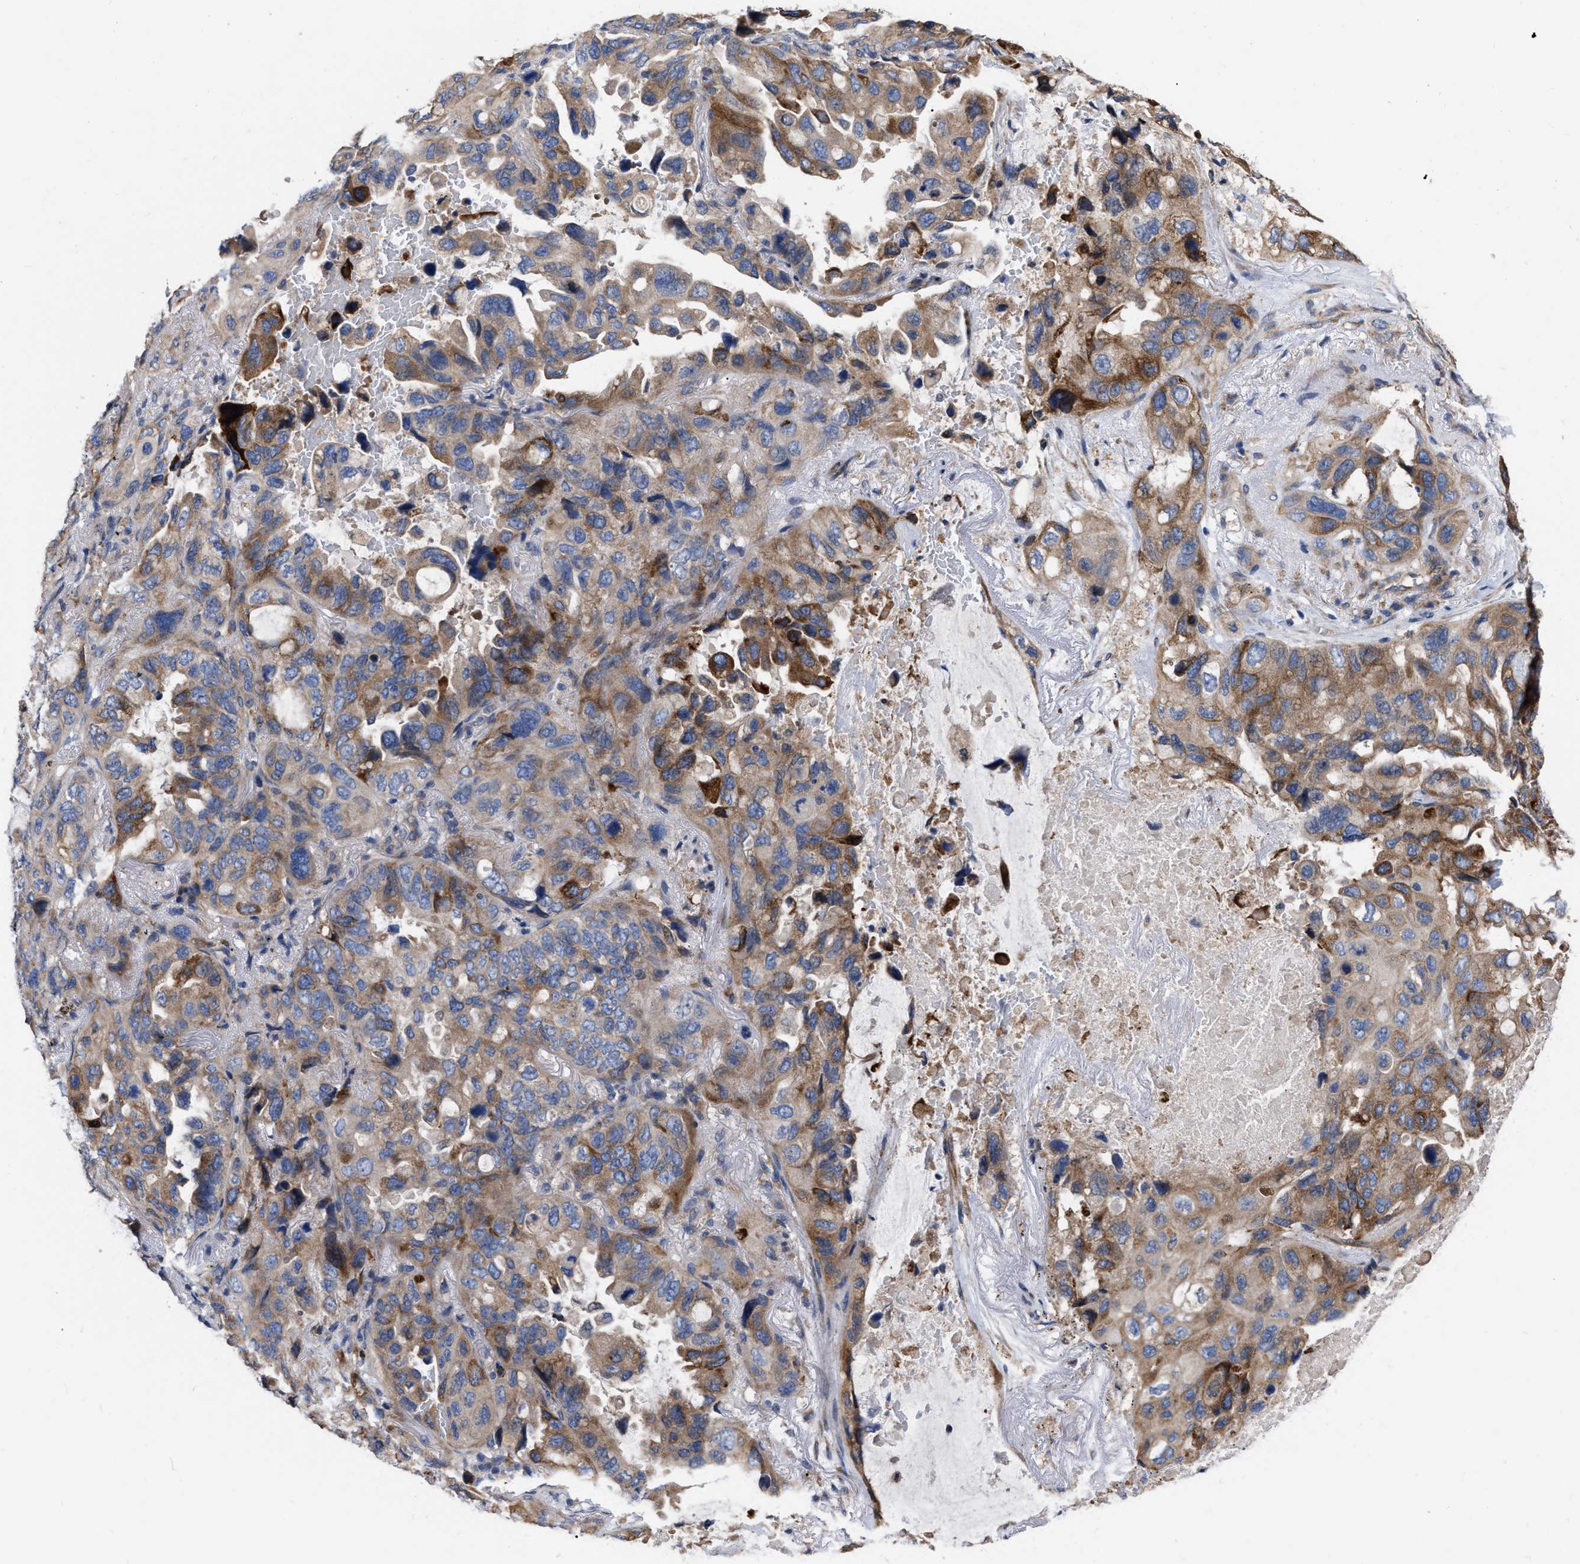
{"staining": {"intensity": "moderate", "quantity": ">75%", "location": "cytoplasmic/membranous"}, "tissue": "lung cancer", "cell_type": "Tumor cells", "image_type": "cancer", "snomed": [{"axis": "morphology", "description": "Squamous cell carcinoma, NOS"}, {"axis": "topography", "description": "Lung"}], "caption": "Immunohistochemistry (IHC) staining of lung cancer, which shows medium levels of moderate cytoplasmic/membranous staining in about >75% of tumor cells indicating moderate cytoplasmic/membranous protein positivity. The staining was performed using DAB (brown) for protein detection and nuclei were counterstained in hematoxylin (blue).", "gene": "MLST8", "patient": {"sex": "female", "age": 73}}